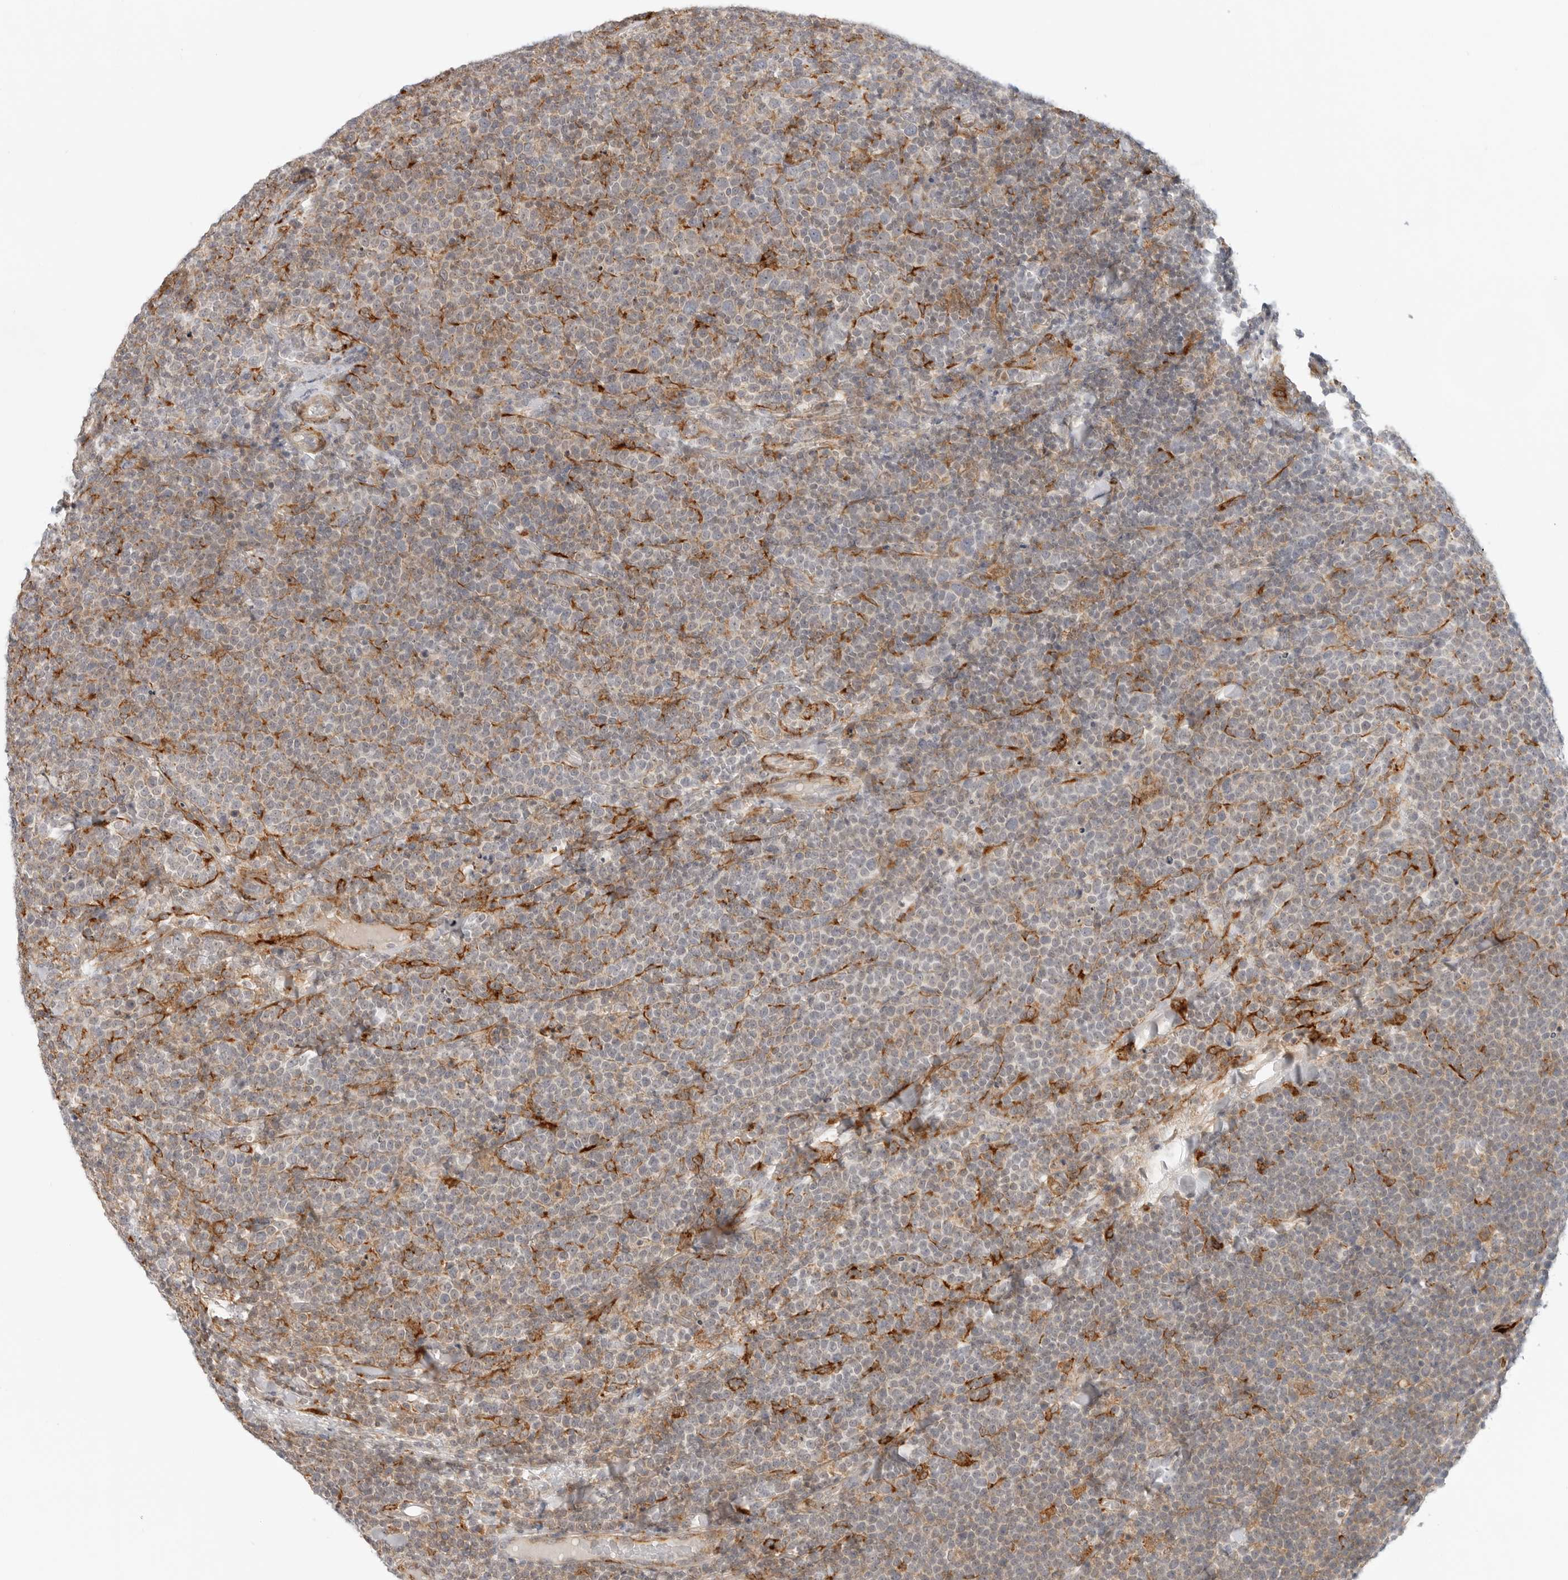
{"staining": {"intensity": "weak", "quantity": "25%-75%", "location": "cytoplasmic/membranous"}, "tissue": "lymphoma", "cell_type": "Tumor cells", "image_type": "cancer", "snomed": [{"axis": "morphology", "description": "Malignant lymphoma, non-Hodgkin's type, High grade"}, {"axis": "topography", "description": "Lymph node"}], "caption": "Lymphoma stained with a protein marker demonstrates weak staining in tumor cells.", "gene": "C1QTNF1", "patient": {"sex": "male", "age": 61}}